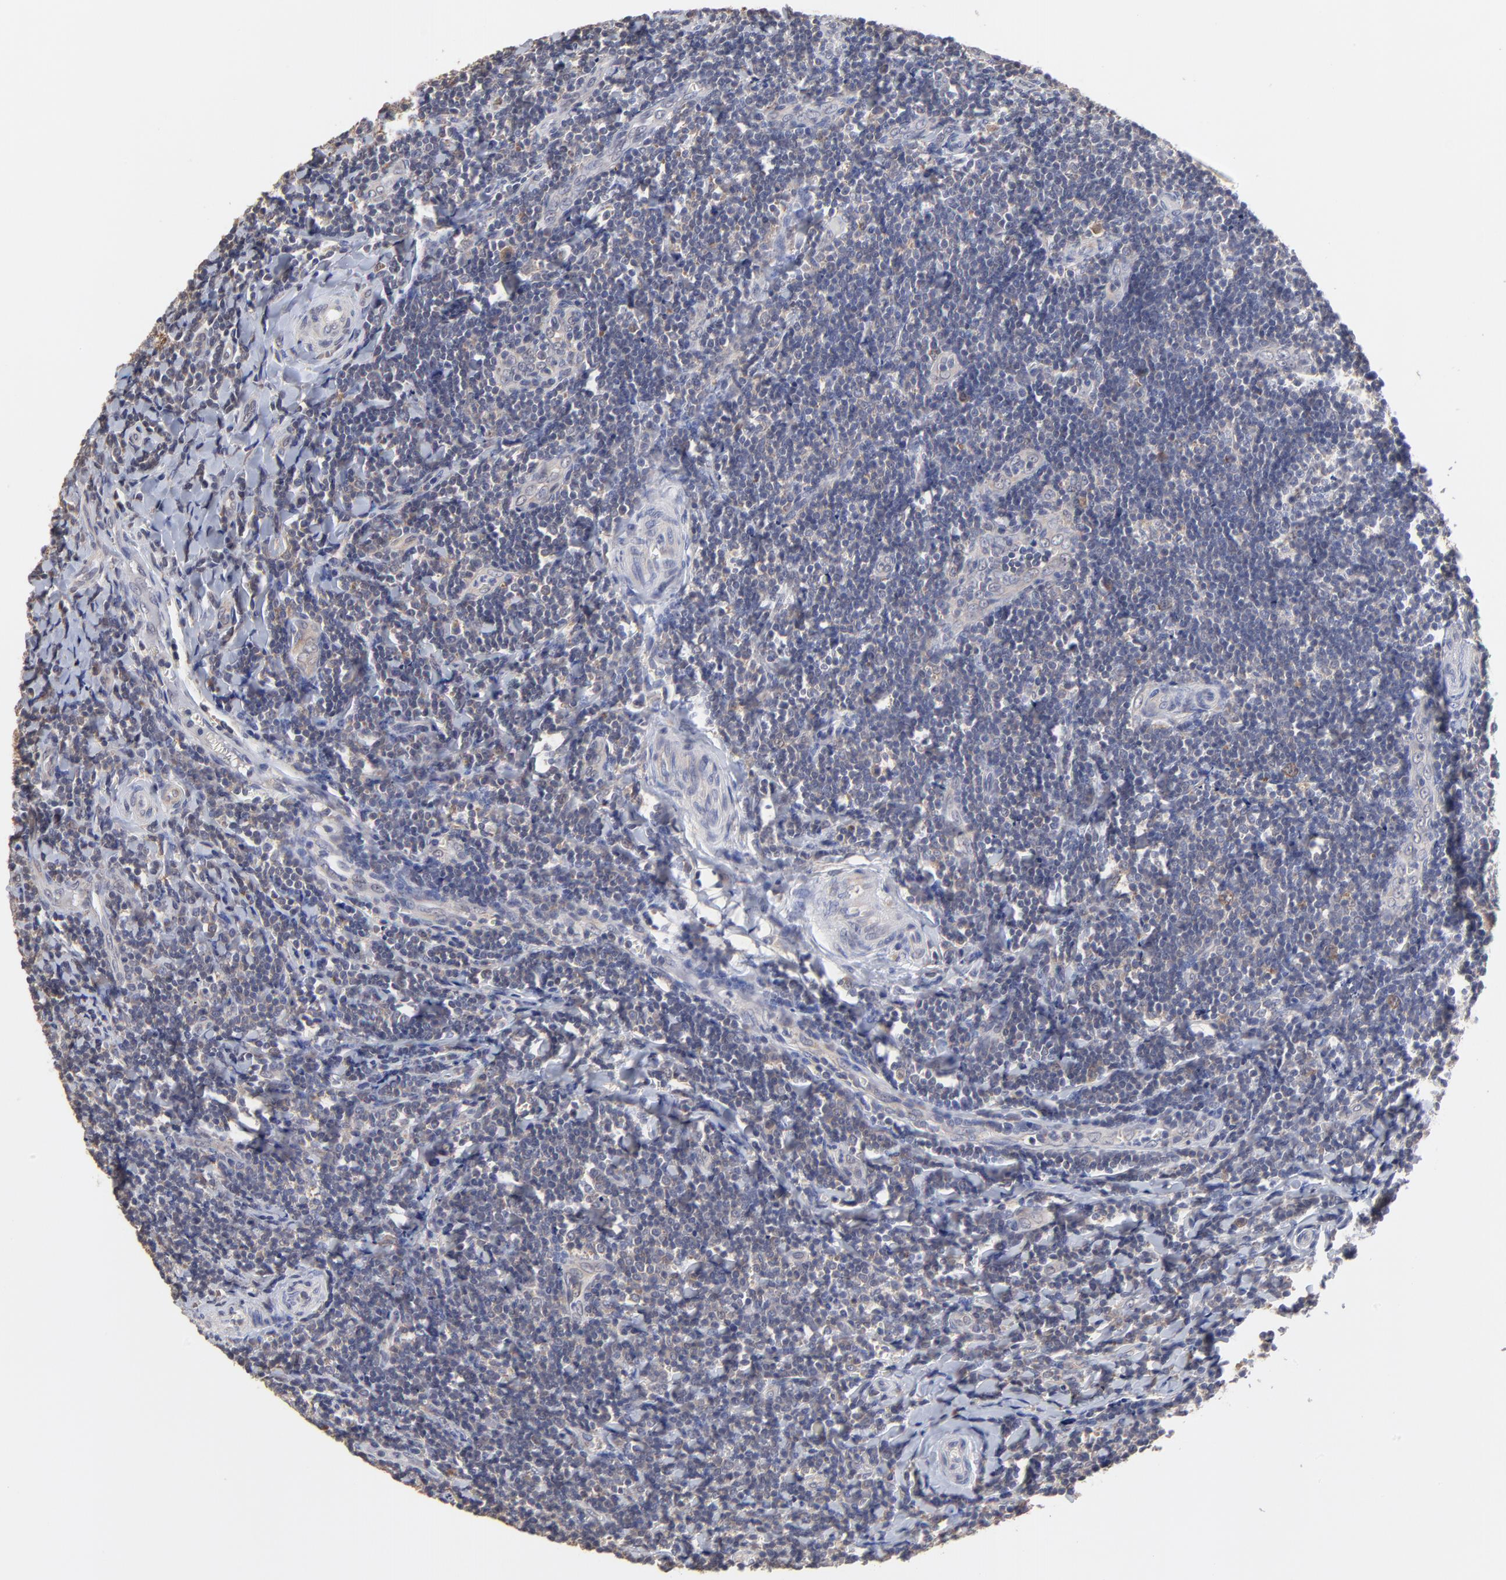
{"staining": {"intensity": "moderate", "quantity": "25%-75%", "location": "cytoplasmic/membranous"}, "tissue": "tonsil", "cell_type": "Germinal center cells", "image_type": "normal", "snomed": [{"axis": "morphology", "description": "Normal tissue, NOS"}, {"axis": "topography", "description": "Tonsil"}], "caption": "Germinal center cells demonstrate medium levels of moderate cytoplasmic/membranous expression in approximately 25%-75% of cells in normal human tonsil.", "gene": "CCT2", "patient": {"sex": "male", "age": 20}}